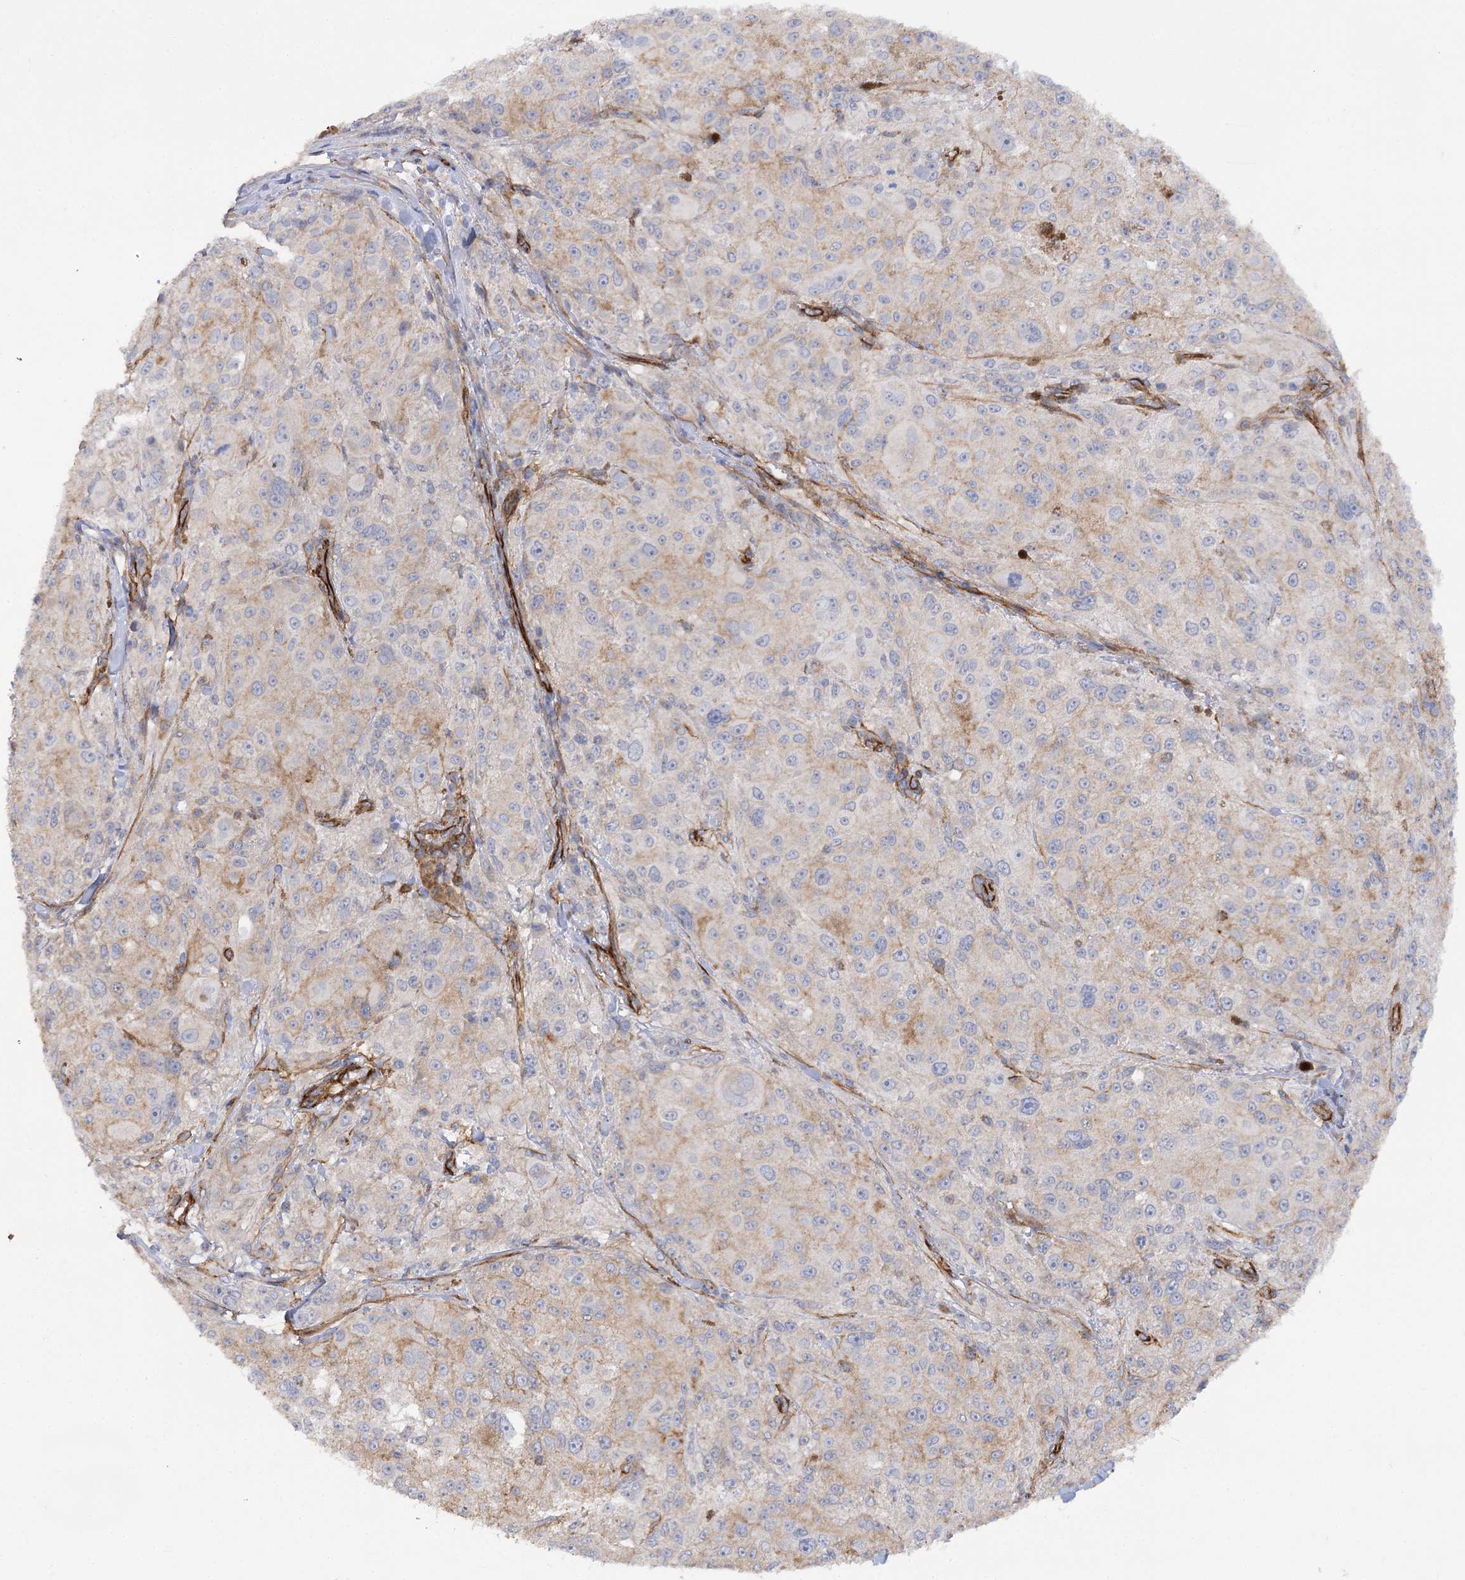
{"staining": {"intensity": "weak", "quantity": "<25%", "location": "cytoplasmic/membranous"}, "tissue": "melanoma", "cell_type": "Tumor cells", "image_type": "cancer", "snomed": [{"axis": "morphology", "description": "Necrosis, NOS"}, {"axis": "morphology", "description": "Malignant melanoma, NOS"}, {"axis": "topography", "description": "Skin"}], "caption": "The immunohistochemistry image has no significant staining in tumor cells of malignant melanoma tissue.", "gene": "SYNPO2", "patient": {"sex": "female", "age": 87}}